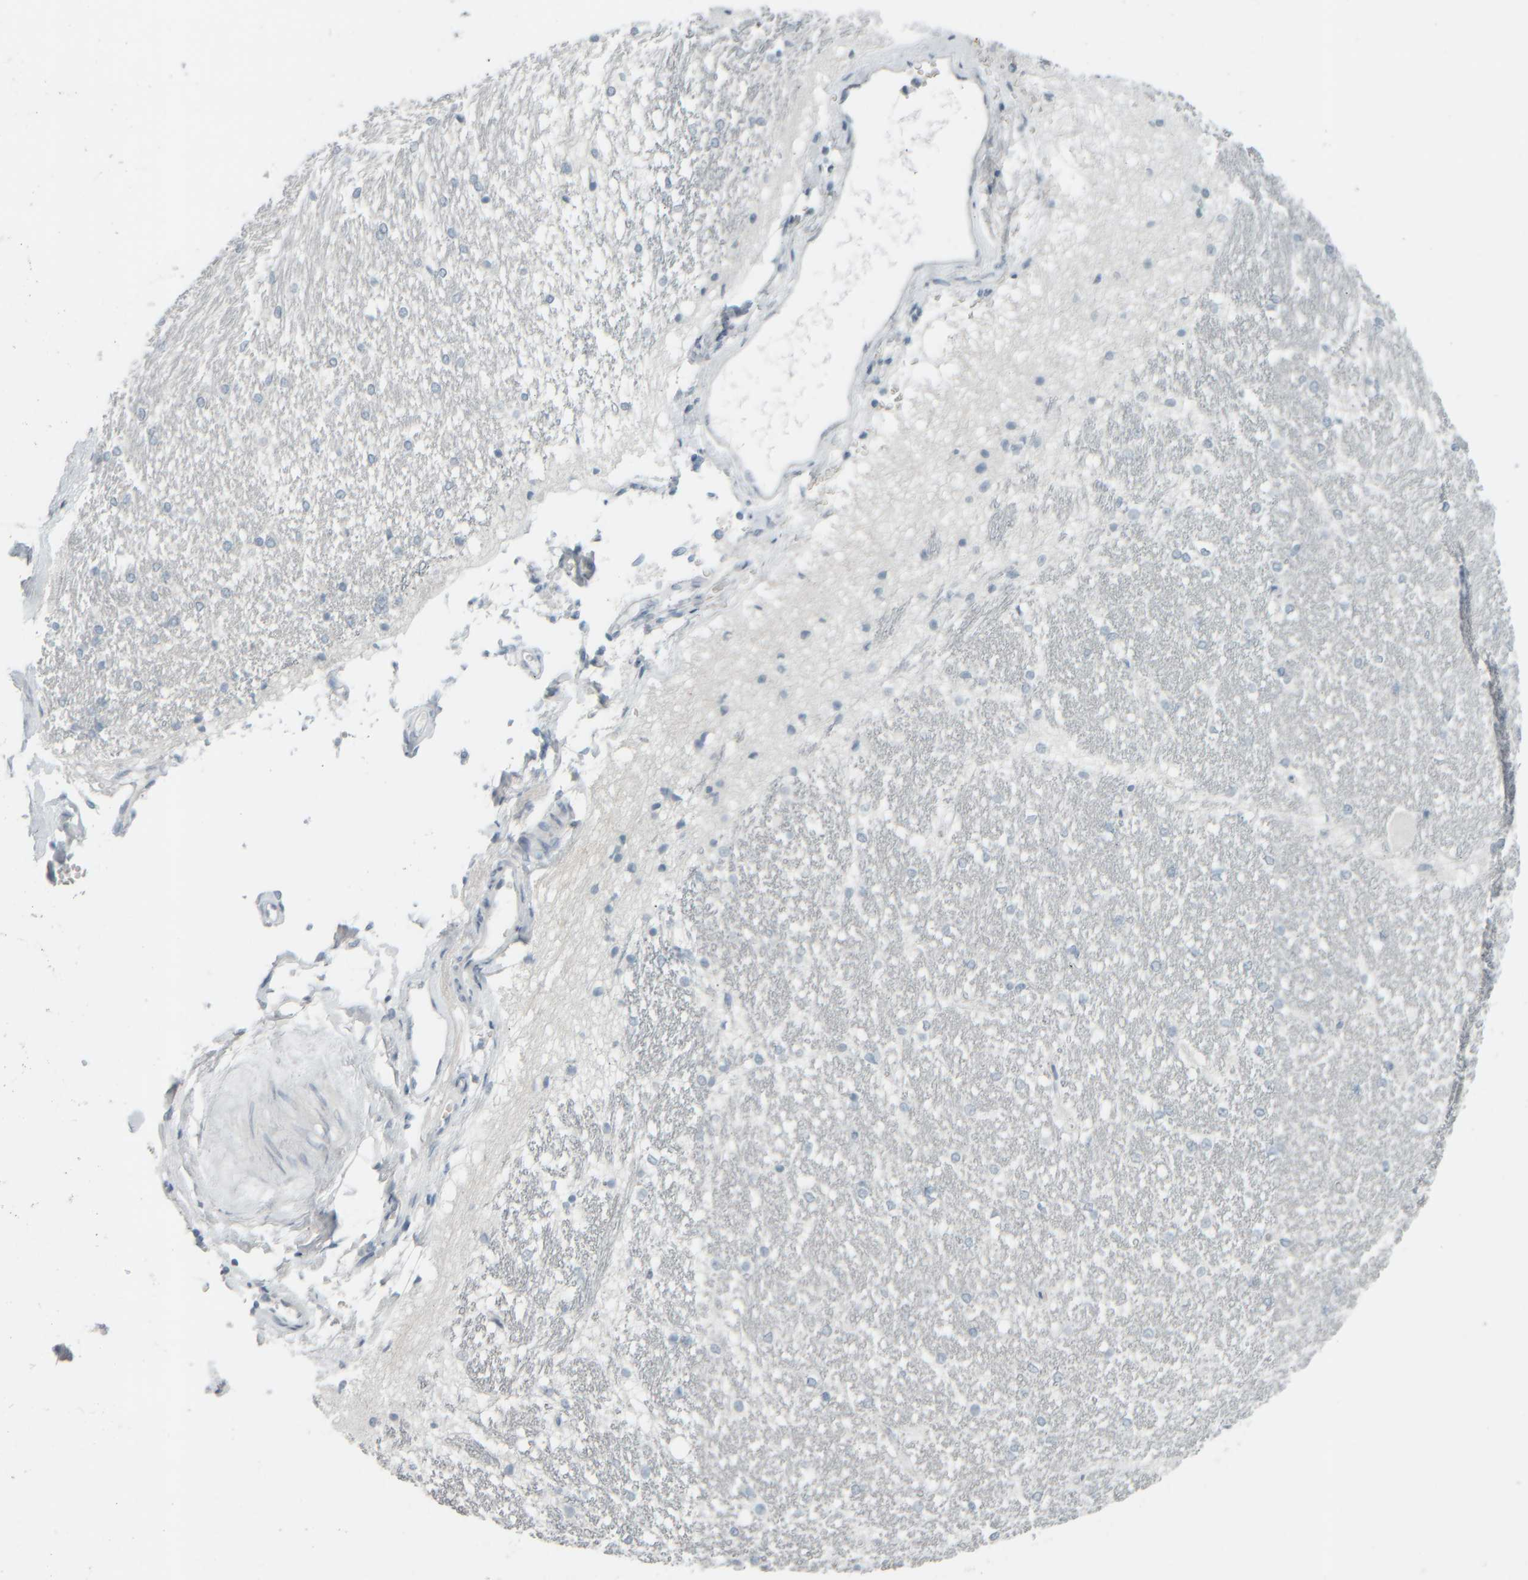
{"staining": {"intensity": "negative", "quantity": "none", "location": "none"}, "tissue": "hippocampus", "cell_type": "Glial cells", "image_type": "normal", "snomed": [{"axis": "morphology", "description": "Normal tissue, NOS"}, {"axis": "topography", "description": "Hippocampus"}], "caption": "Immunohistochemical staining of unremarkable hippocampus demonstrates no significant positivity in glial cells.", "gene": "TPSAB1", "patient": {"sex": "female", "age": 19}}